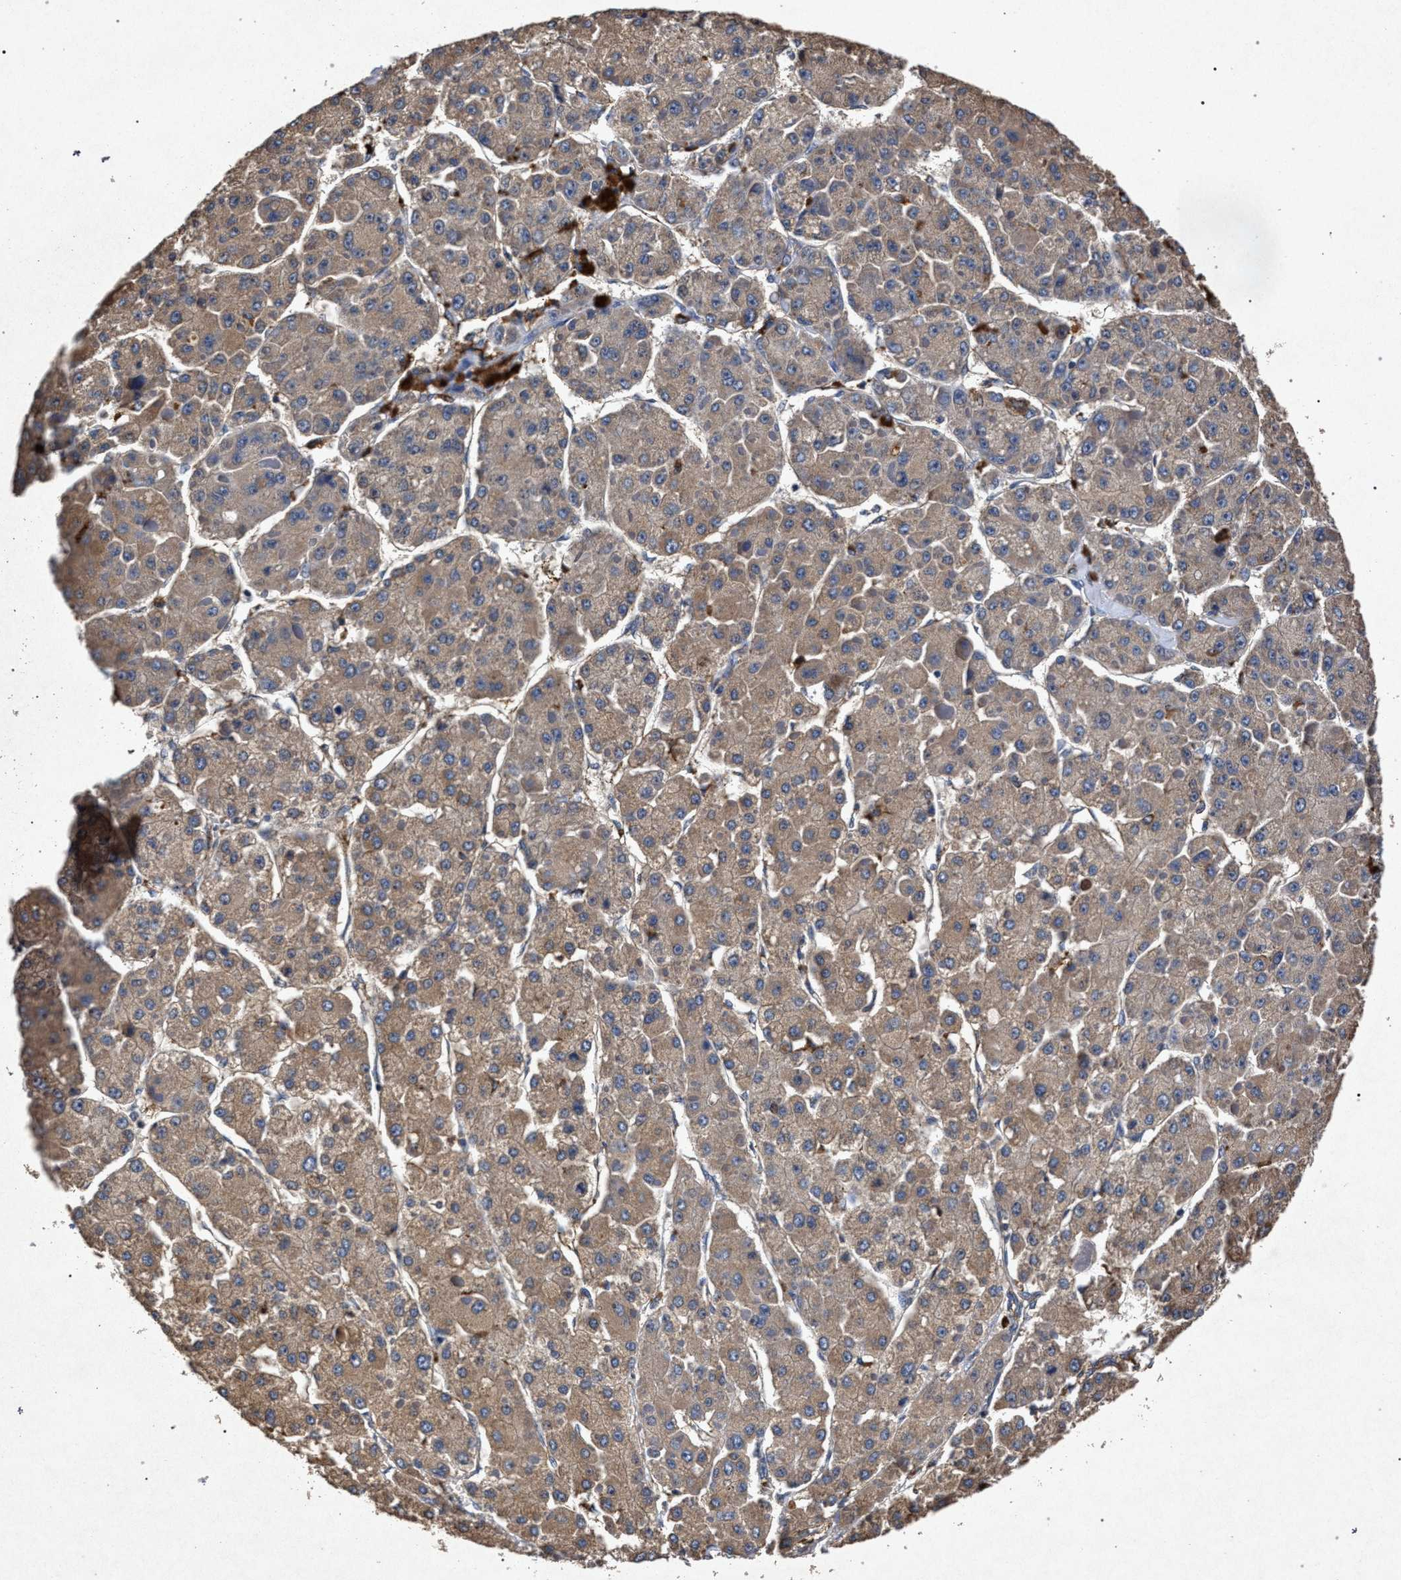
{"staining": {"intensity": "weak", "quantity": ">75%", "location": "cytoplasmic/membranous"}, "tissue": "liver cancer", "cell_type": "Tumor cells", "image_type": "cancer", "snomed": [{"axis": "morphology", "description": "Carcinoma, Hepatocellular, NOS"}, {"axis": "topography", "description": "Liver"}], "caption": "Immunohistochemistry (IHC) of liver hepatocellular carcinoma reveals low levels of weak cytoplasmic/membranous expression in about >75% of tumor cells.", "gene": "MARCKS", "patient": {"sex": "female", "age": 73}}